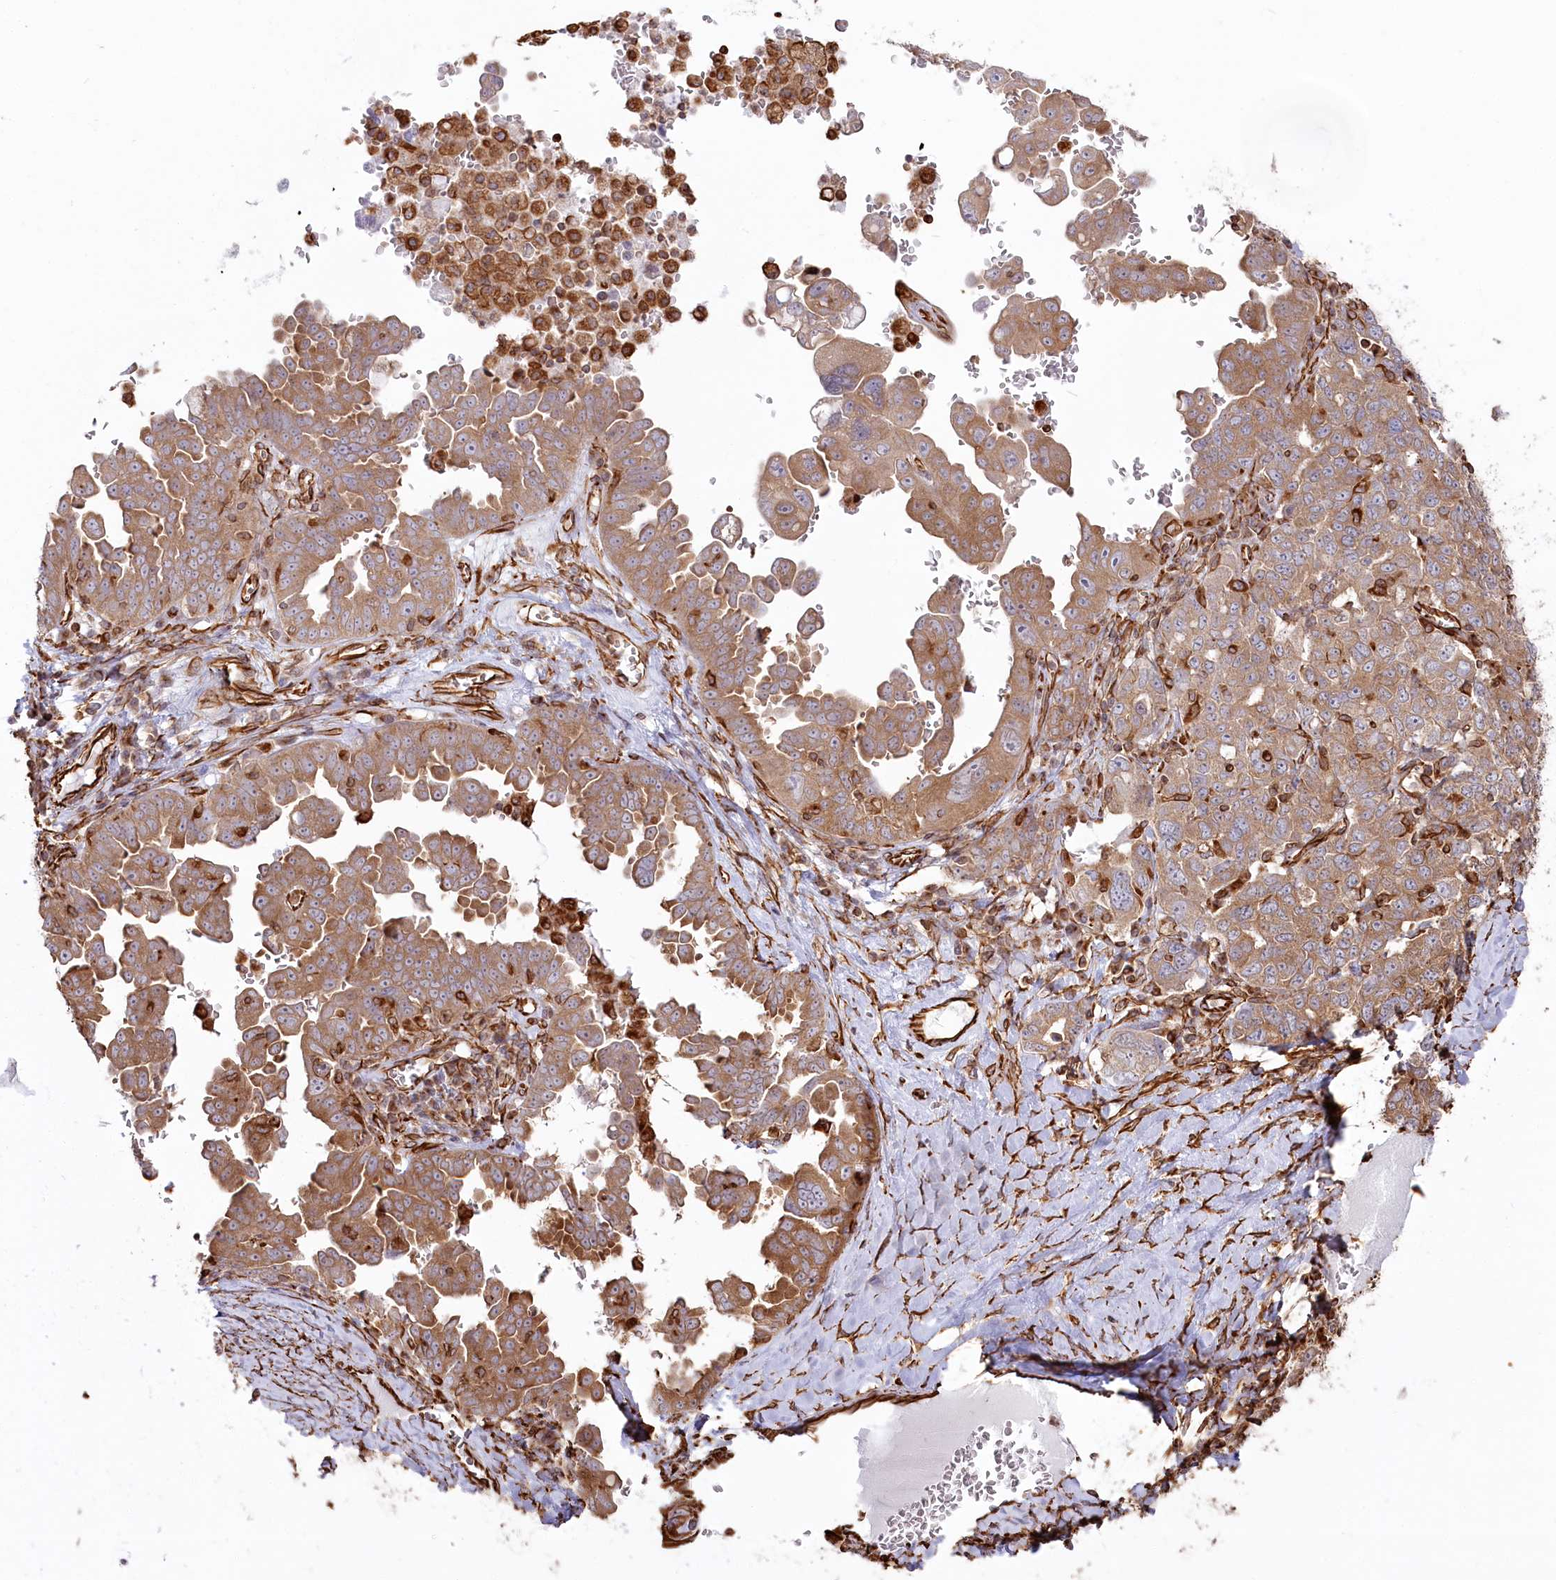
{"staining": {"intensity": "moderate", "quantity": ">75%", "location": "cytoplasmic/membranous"}, "tissue": "ovarian cancer", "cell_type": "Tumor cells", "image_type": "cancer", "snomed": [{"axis": "morphology", "description": "Carcinoma, endometroid"}, {"axis": "topography", "description": "Ovary"}], "caption": "A micrograph of ovarian endometroid carcinoma stained for a protein demonstrates moderate cytoplasmic/membranous brown staining in tumor cells.", "gene": "TTC1", "patient": {"sex": "female", "age": 62}}